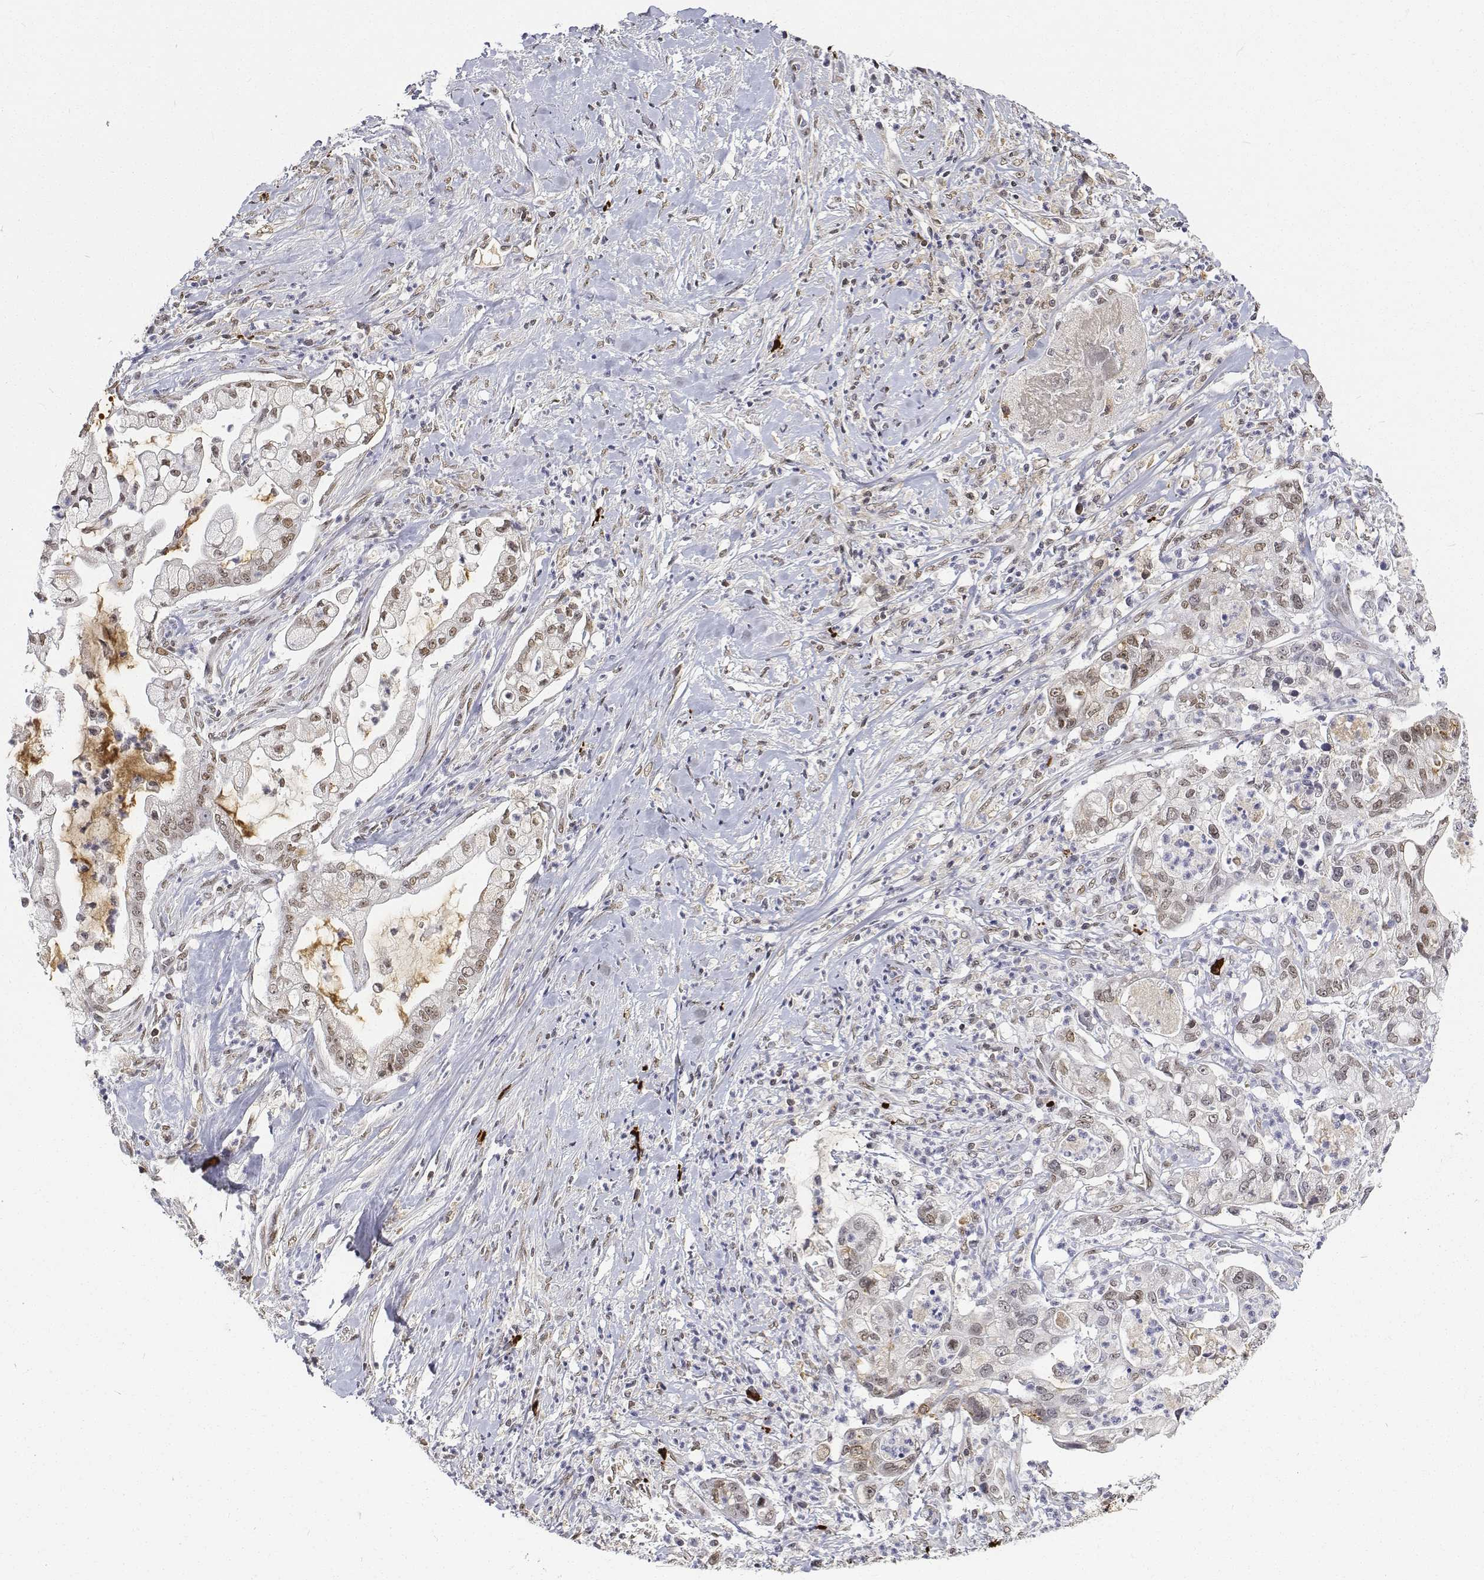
{"staining": {"intensity": "weak", "quantity": ">75%", "location": "nuclear"}, "tissue": "pancreatic cancer", "cell_type": "Tumor cells", "image_type": "cancer", "snomed": [{"axis": "morphology", "description": "Adenocarcinoma, NOS"}, {"axis": "topography", "description": "Pancreas"}], "caption": "Tumor cells demonstrate low levels of weak nuclear staining in about >75% of cells in human pancreatic cancer (adenocarcinoma). (DAB IHC with brightfield microscopy, high magnification).", "gene": "ATRX", "patient": {"sex": "female", "age": 69}}